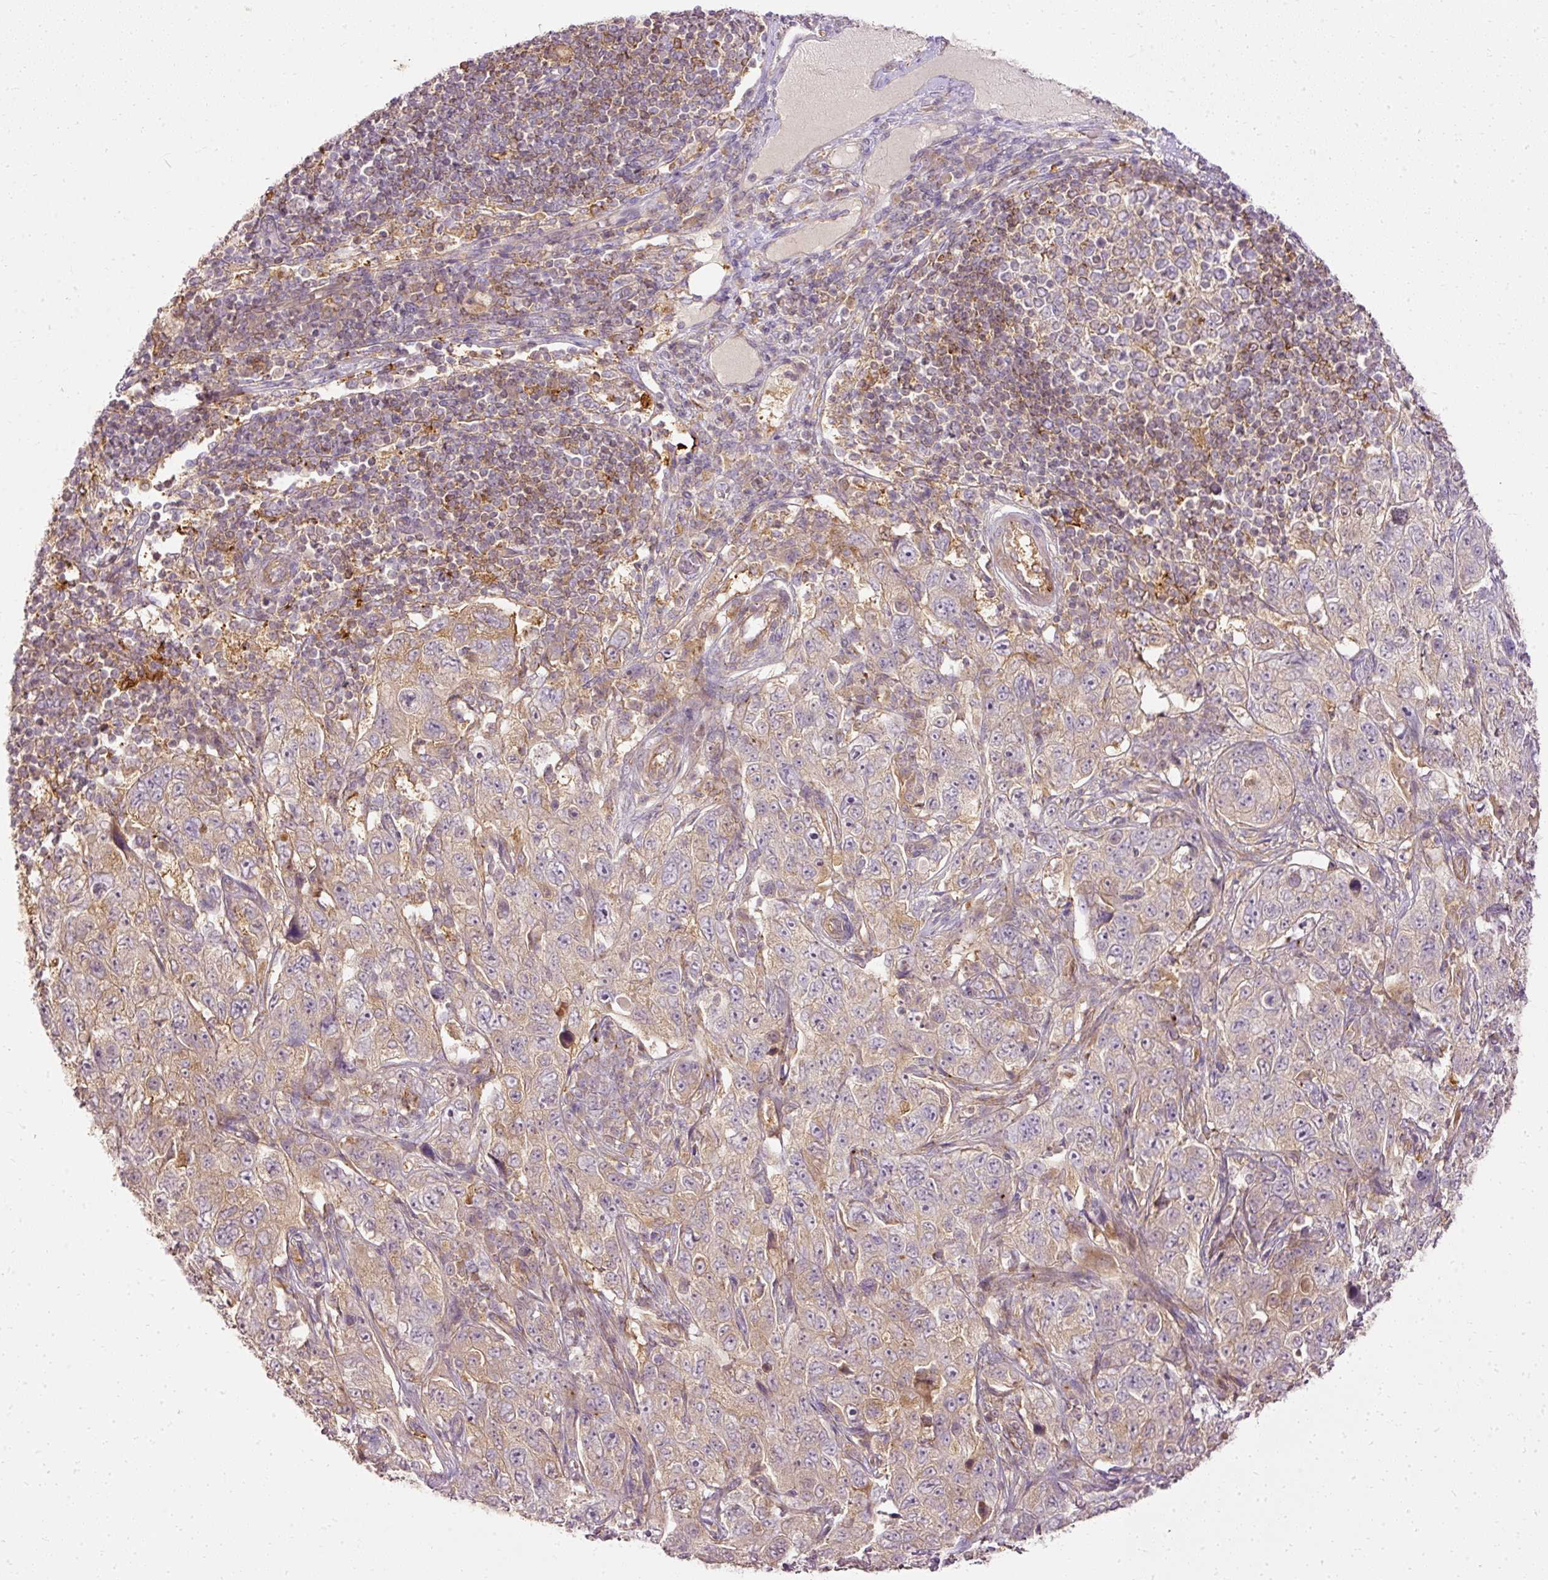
{"staining": {"intensity": "weak", "quantity": "<25%", "location": "cytoplasmic/membranous"}, "tissue": "pancreatic cancer", "cell_type": "Tumor cells", "image_type": "cancer", "snomed": [{"axis": "morphology", "description": "Adenocarcinoma, NOS"}, {"axis": "topography", "description": "Pancreas"}], "caption": "Immunohistochemical staining of human pancreatic adenocarcinoma demonstrates no significant expression in tumor cells. The staining was performed using DAB to visualize the protein expression in brown, while the nuclei were stained in blue with hematoxylin (Magnification: 20x).", "gene": "ARMH3", "patient": {"sex": "male", "age": 68}}